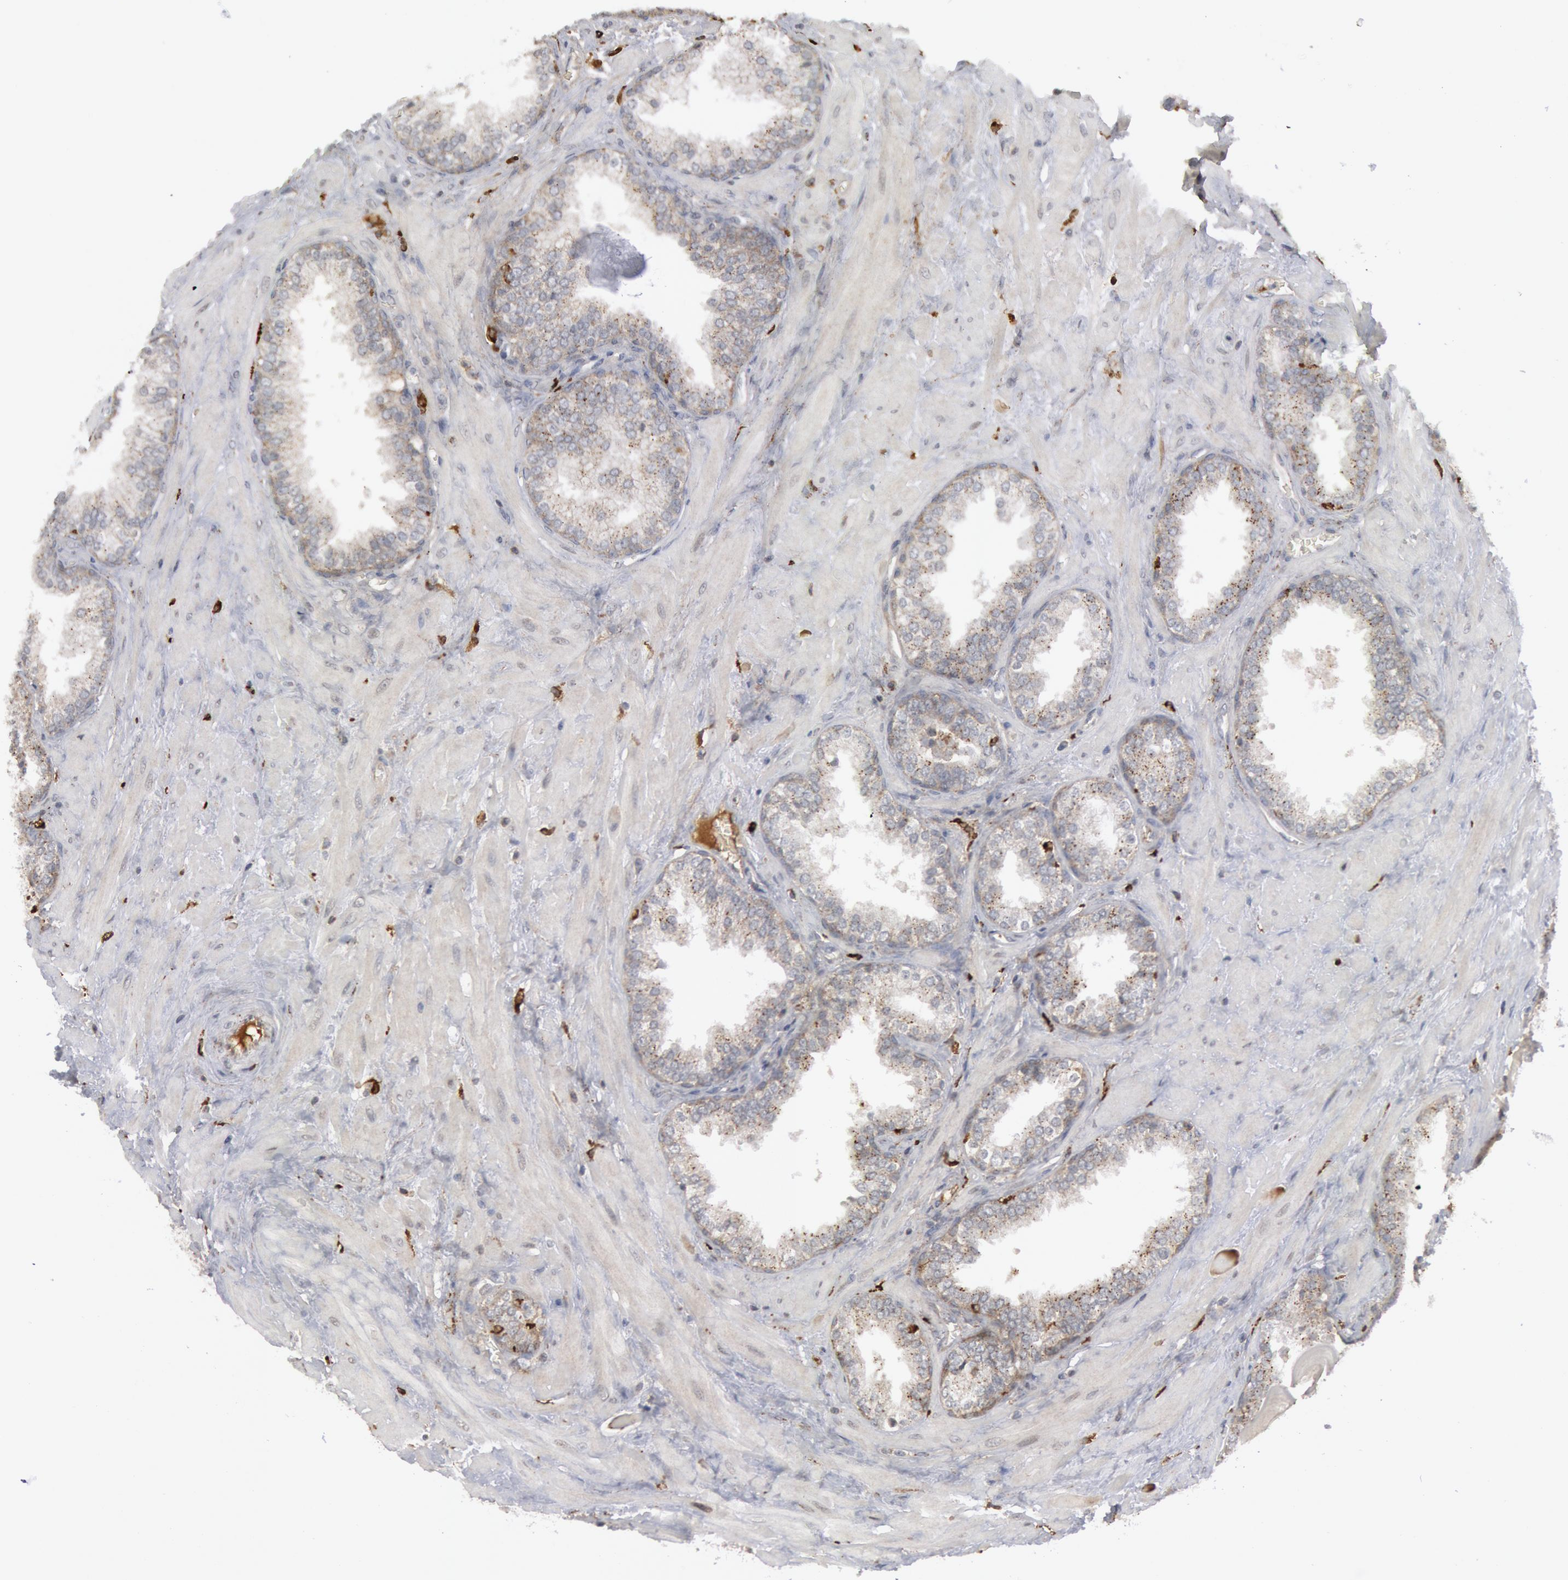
{"staining": {"intensity": "moderate", "quantity": "25%-75%", "location": "cytoplasmic/membranous"}, "tissue": "prostate", "cell_type": "Glandular cells", "image_type": "normal", "snomed": [{"axis": "morphology", "description": "Normal tissue, NOS"}, {"axis": "topography", "description": "Prostate"}], "caption": "Immunohistochemistry (DAB) staining of unremarkable human prostate demonstrates moderate cytoplasmic/membranous protein positivity in approximately 25%-75% of glandular cells. (Brightfield microscopy of DAB IHC at high magnification).", "gene": "C1QC", "patient": {"sex": "male", "age": 51}}